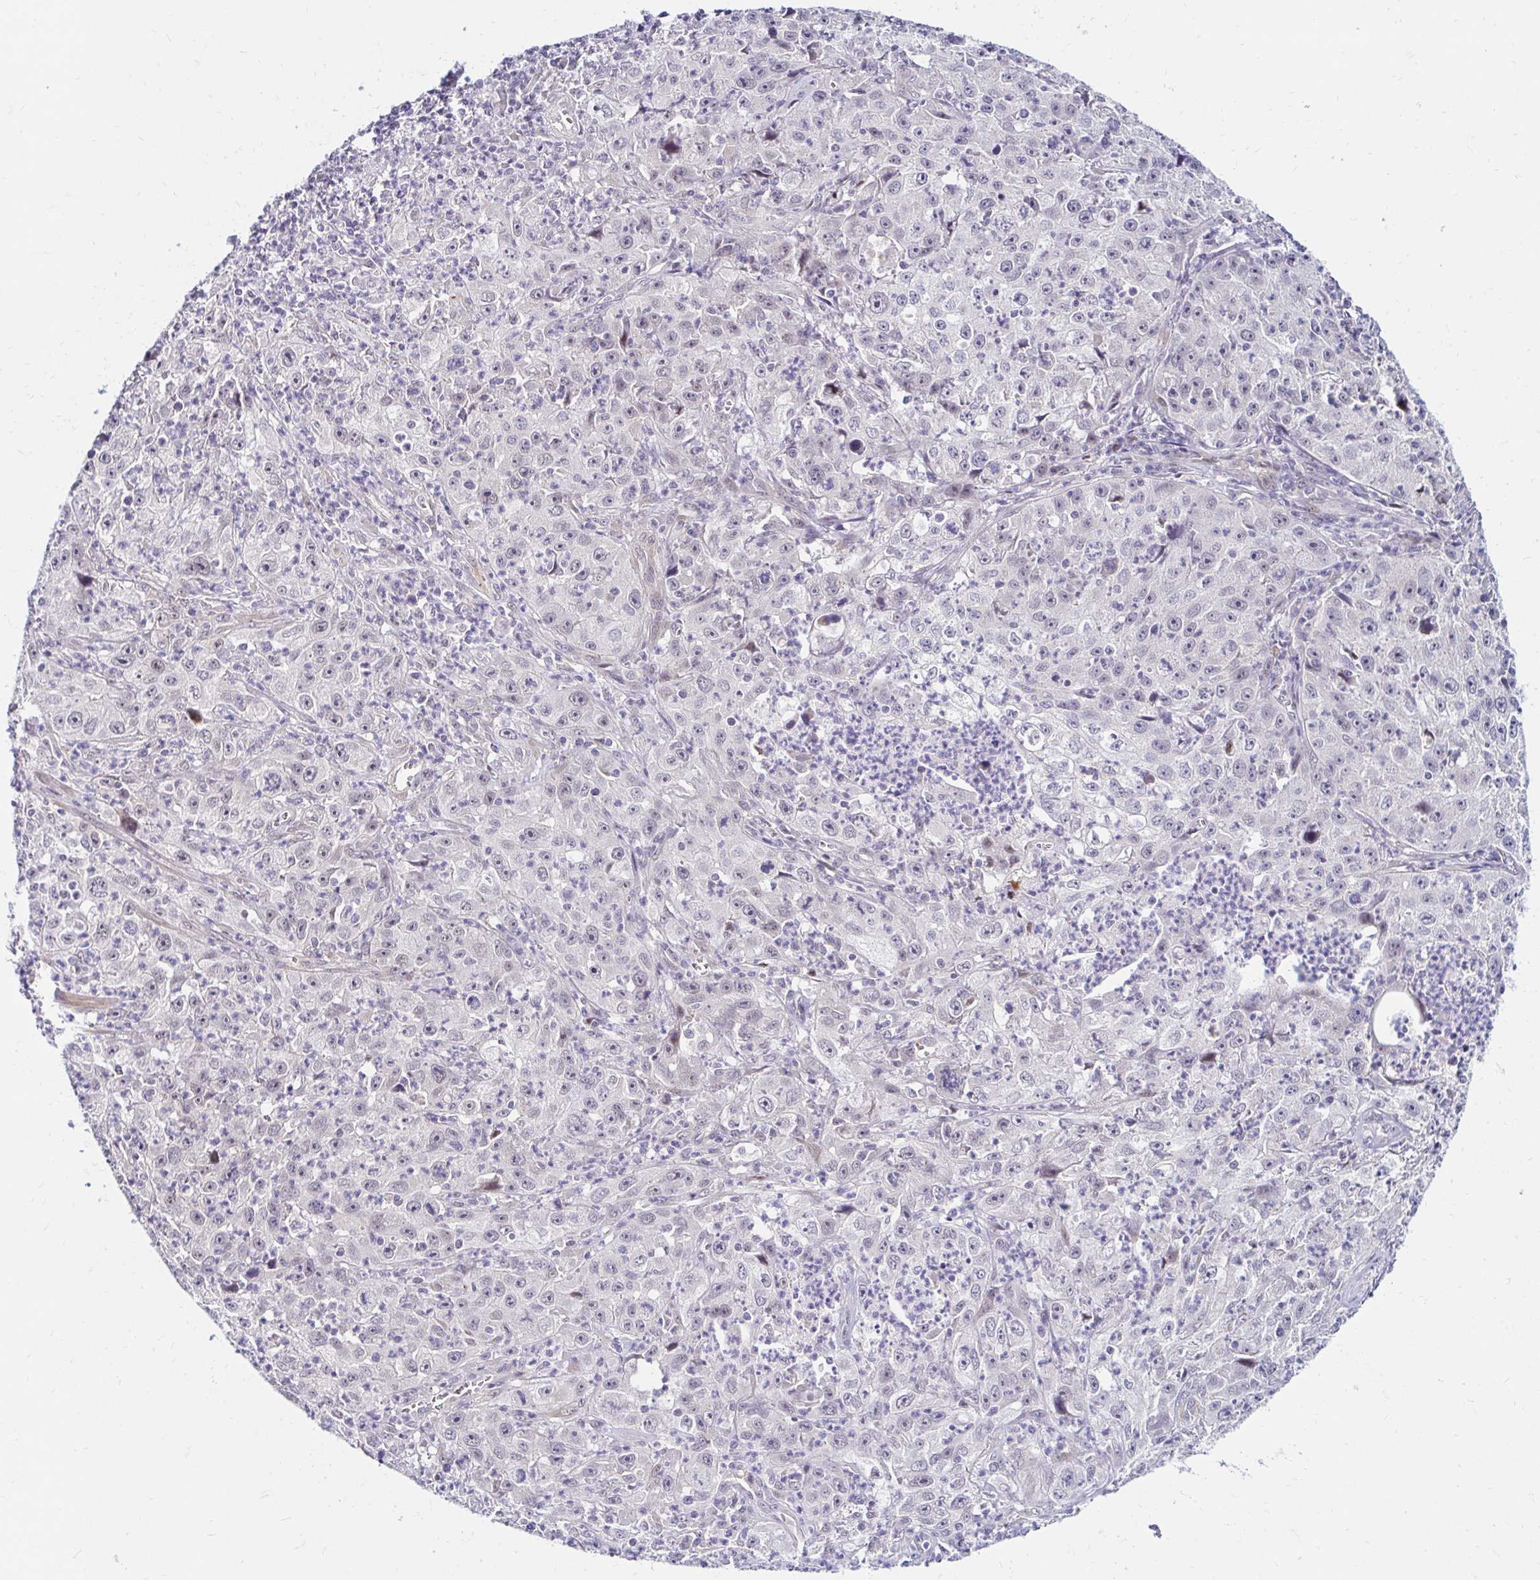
{"staining": {"intensity": "negative", "quantity": "none", "location": "none"}, "tissue": "lung cancer", "cell_type": "Tumor cells", "image_type": "cancer", "snomed": [{"axis": "morphology", "description": "Squamous cell carcinoma, NOS"}, {"axis": "topography", "description": "Lung"}], "caption": "The immunohistochemistry histopathology image has no significant staining in tumor cells of squamous cell carcinoma (lung) tissue.", "gene": "GUCY1A1", "patient": {"sex": "male", "age": 71}}